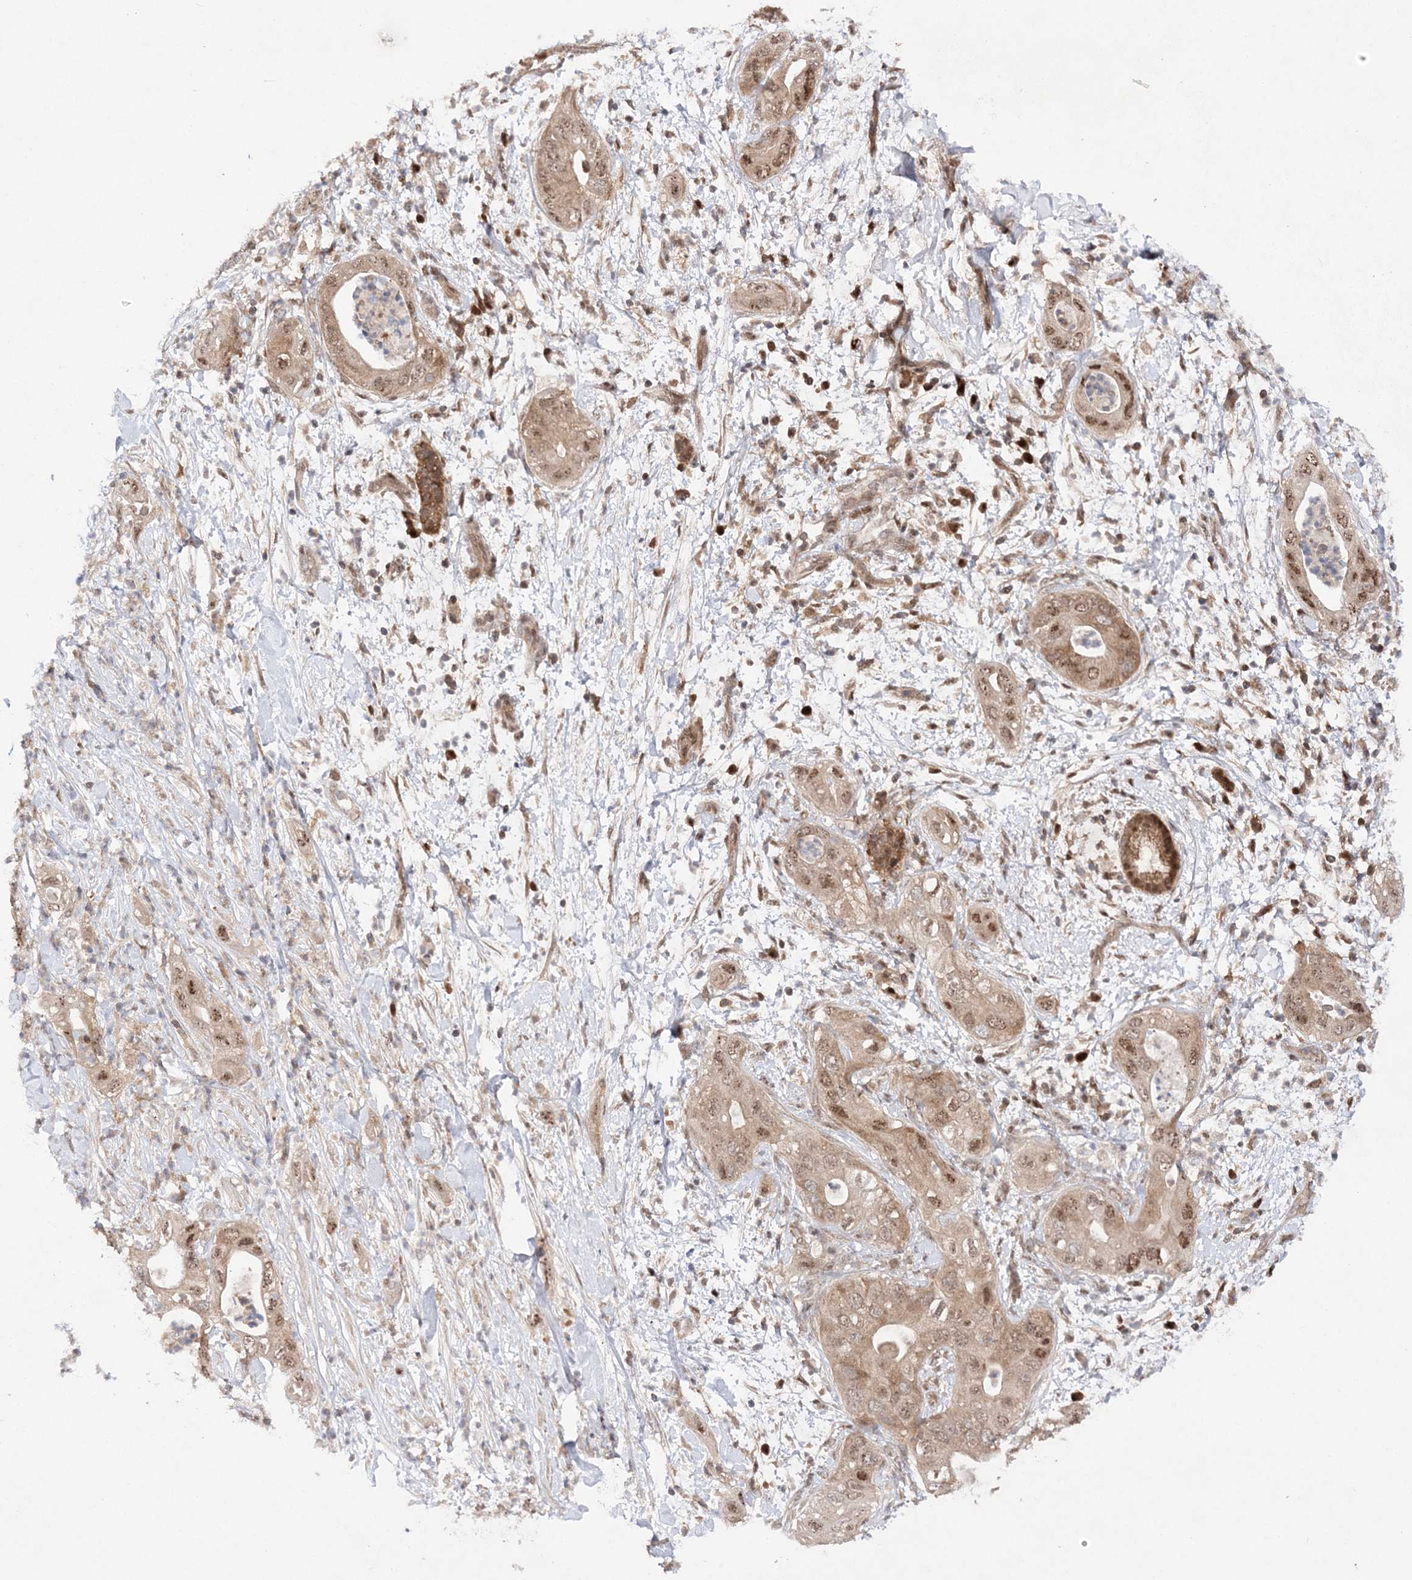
{"staining": {"intensity": "moderate", "quantity": ">75%", "location": "cytoplasmic/membranous,nuclear"}, "tissue": "pancreatic cancer", "cell_type": "Tumor cells", "image_type": "cancer", "snomed": [{"axis": "morphology", "description": "Adenocarcinoma, NOS"}, {"axis": "topography", "description": "Pancreas"}], "caption": "A brown stain highlights moderate cytoplasmic/membranous and nuclear staining of a protein in pancreatic cancer tumor cells. (DAB (3,3'-diaminobenzidine) IHC, brown staining for protein, blue staining for nuclei).", "gene": "NIF3L1", "patient": {"sex": "female", "age": 78}}